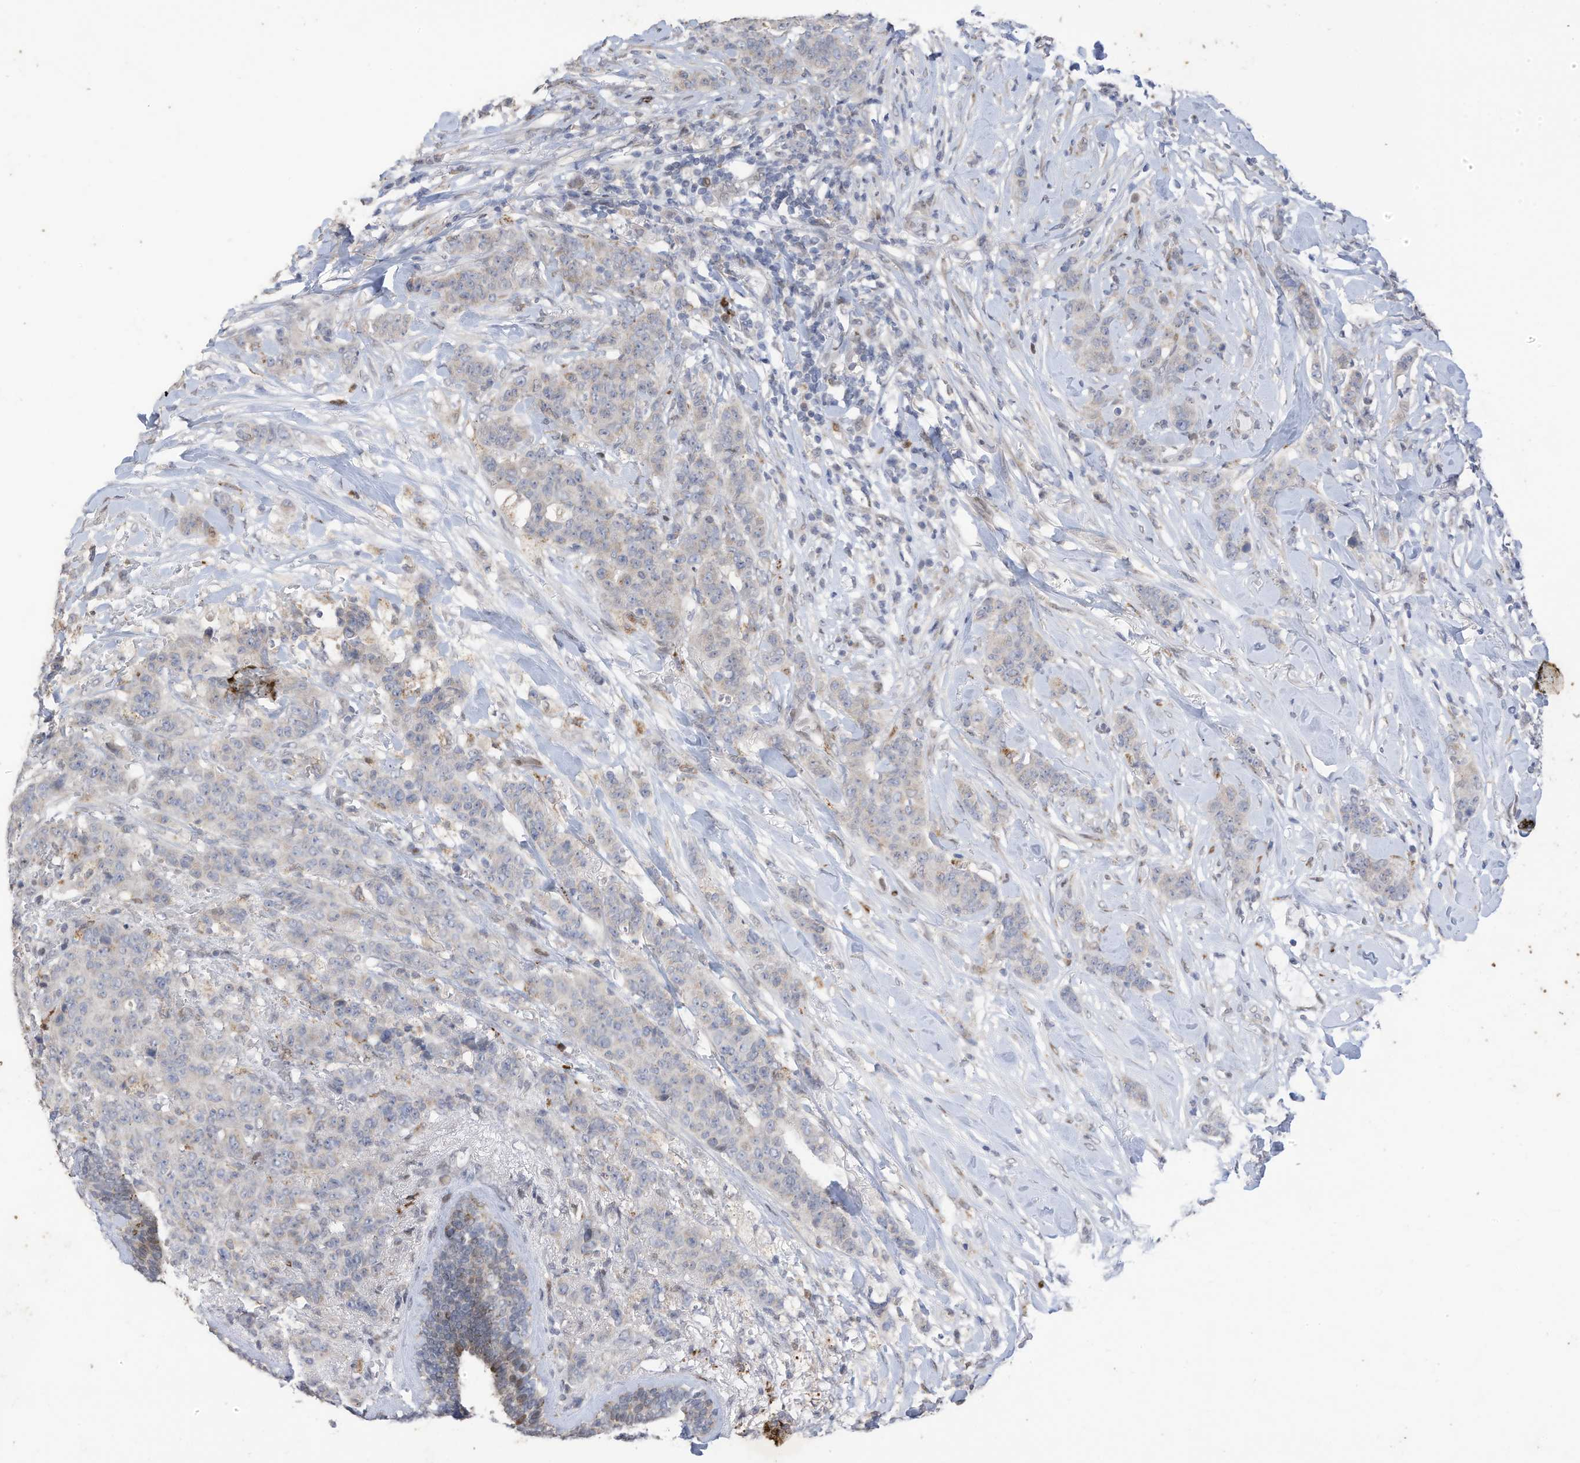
{"staining": {"intensity": "negative", "quantity": "none", "location": "none"}, "tissue": "breast cancer", "cell_type": "Tumor cells", "image_type": "cancer", "snomed": [{"axis": "morphology", "description": "Duct carcinoma"}, {"axis": "topography", "description": "Breast"}], "caption": "DAB immunohistochemical staining of human breast cancer displays no significant expression in tumor cells.", "gene": "RABL3", "patient": {"sex": "female", "age": 40}}